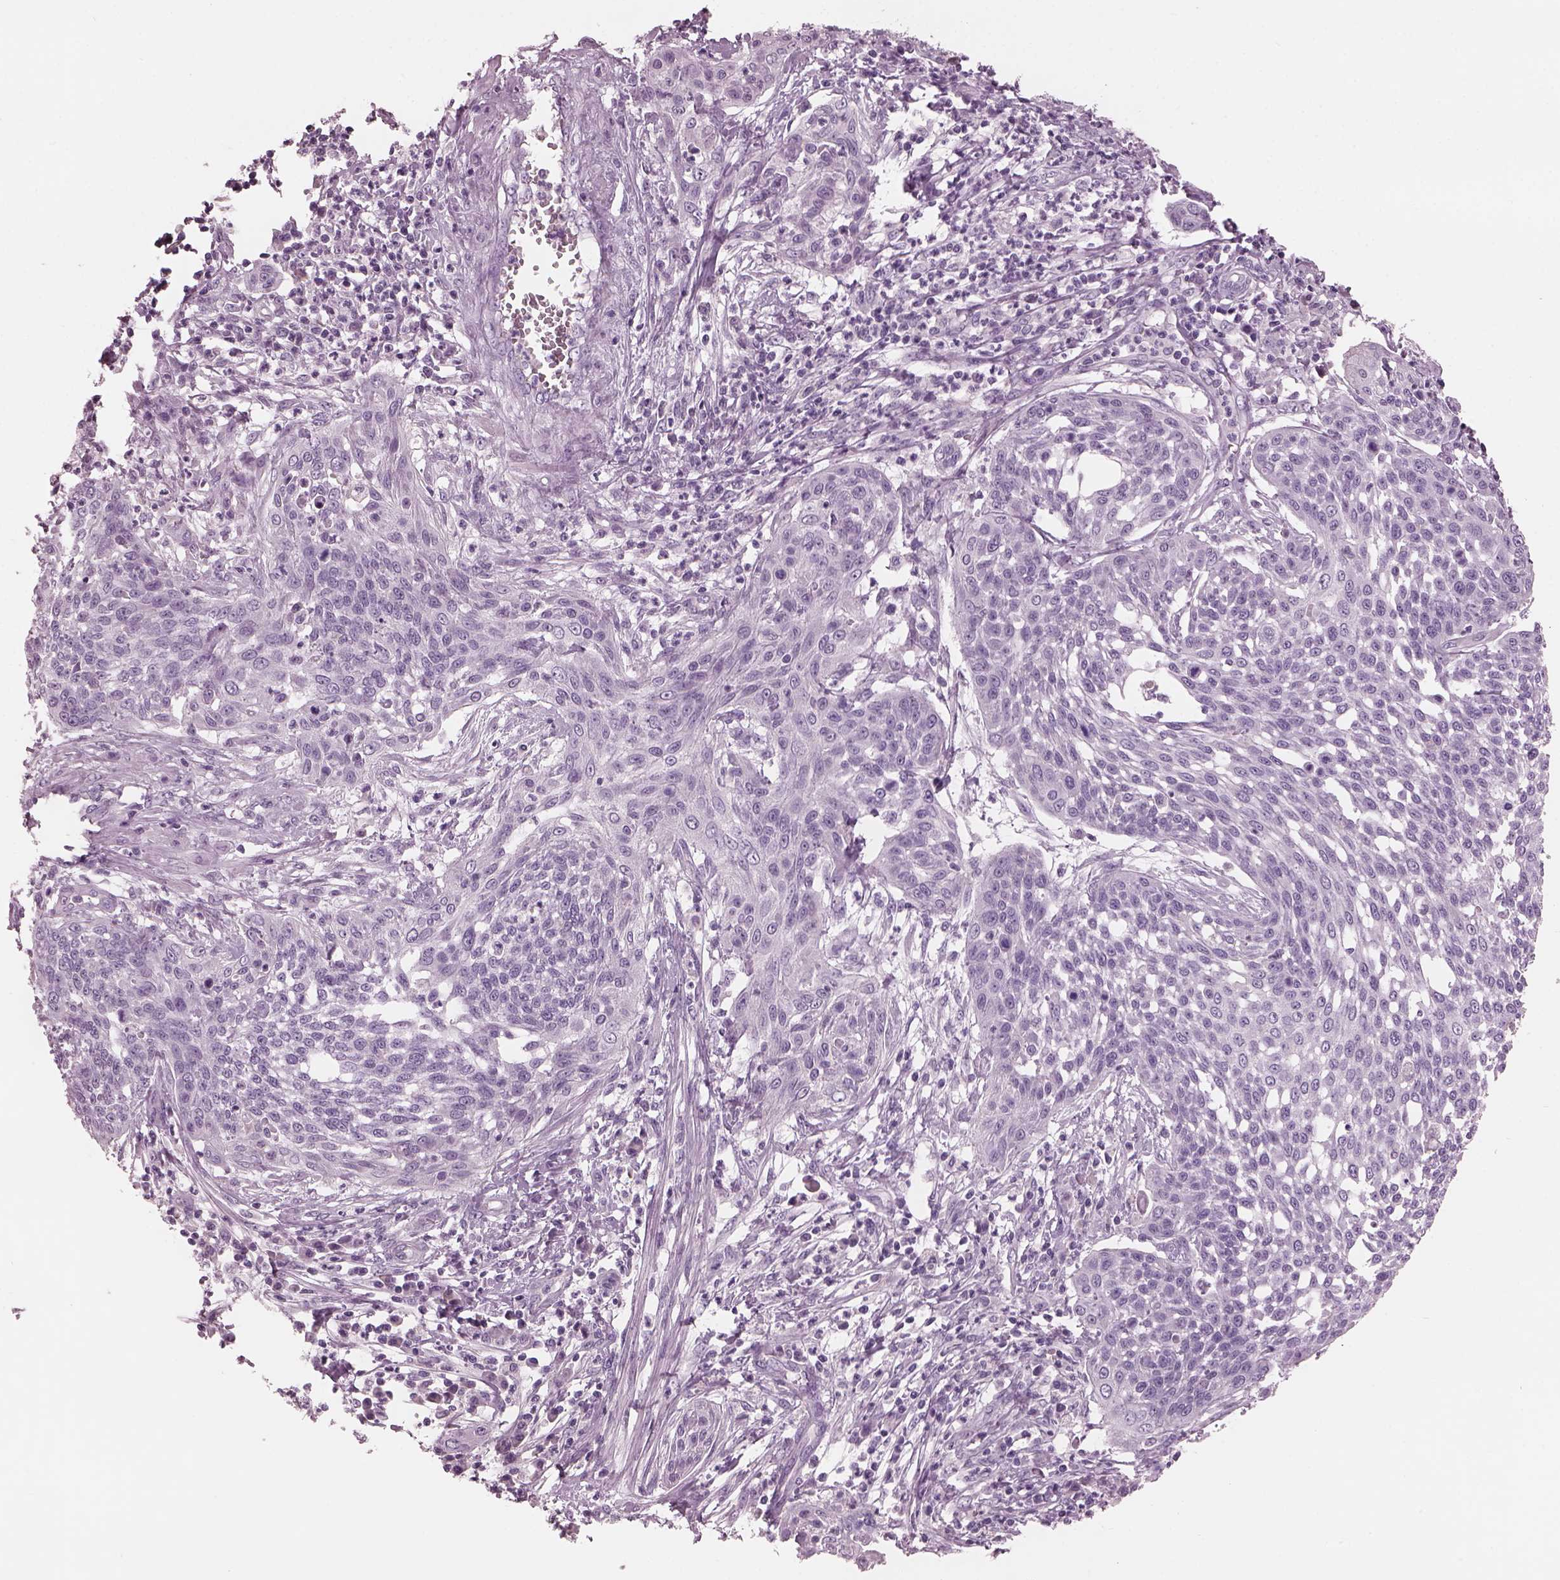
{"staining": {"intensity": "negative", "quantity": "none", "location": "none"}, "tissue": "cervical cancer", "cell_type": "Tumor cells", "image_type": "cancer", "snomed": [{"axis": "morphology", "description": "Squamous cell carcinoma, NOS"}, {"axis": "topography", "description": "Cervix"}], "caption": "This is an immunohistochemistry (IHC) histopathology image of human squamous cell carcinoma (cervical). There is no expression in tumor cells.", "gene": "PACRG", "patient": {"sex": "female", "age": 34}}